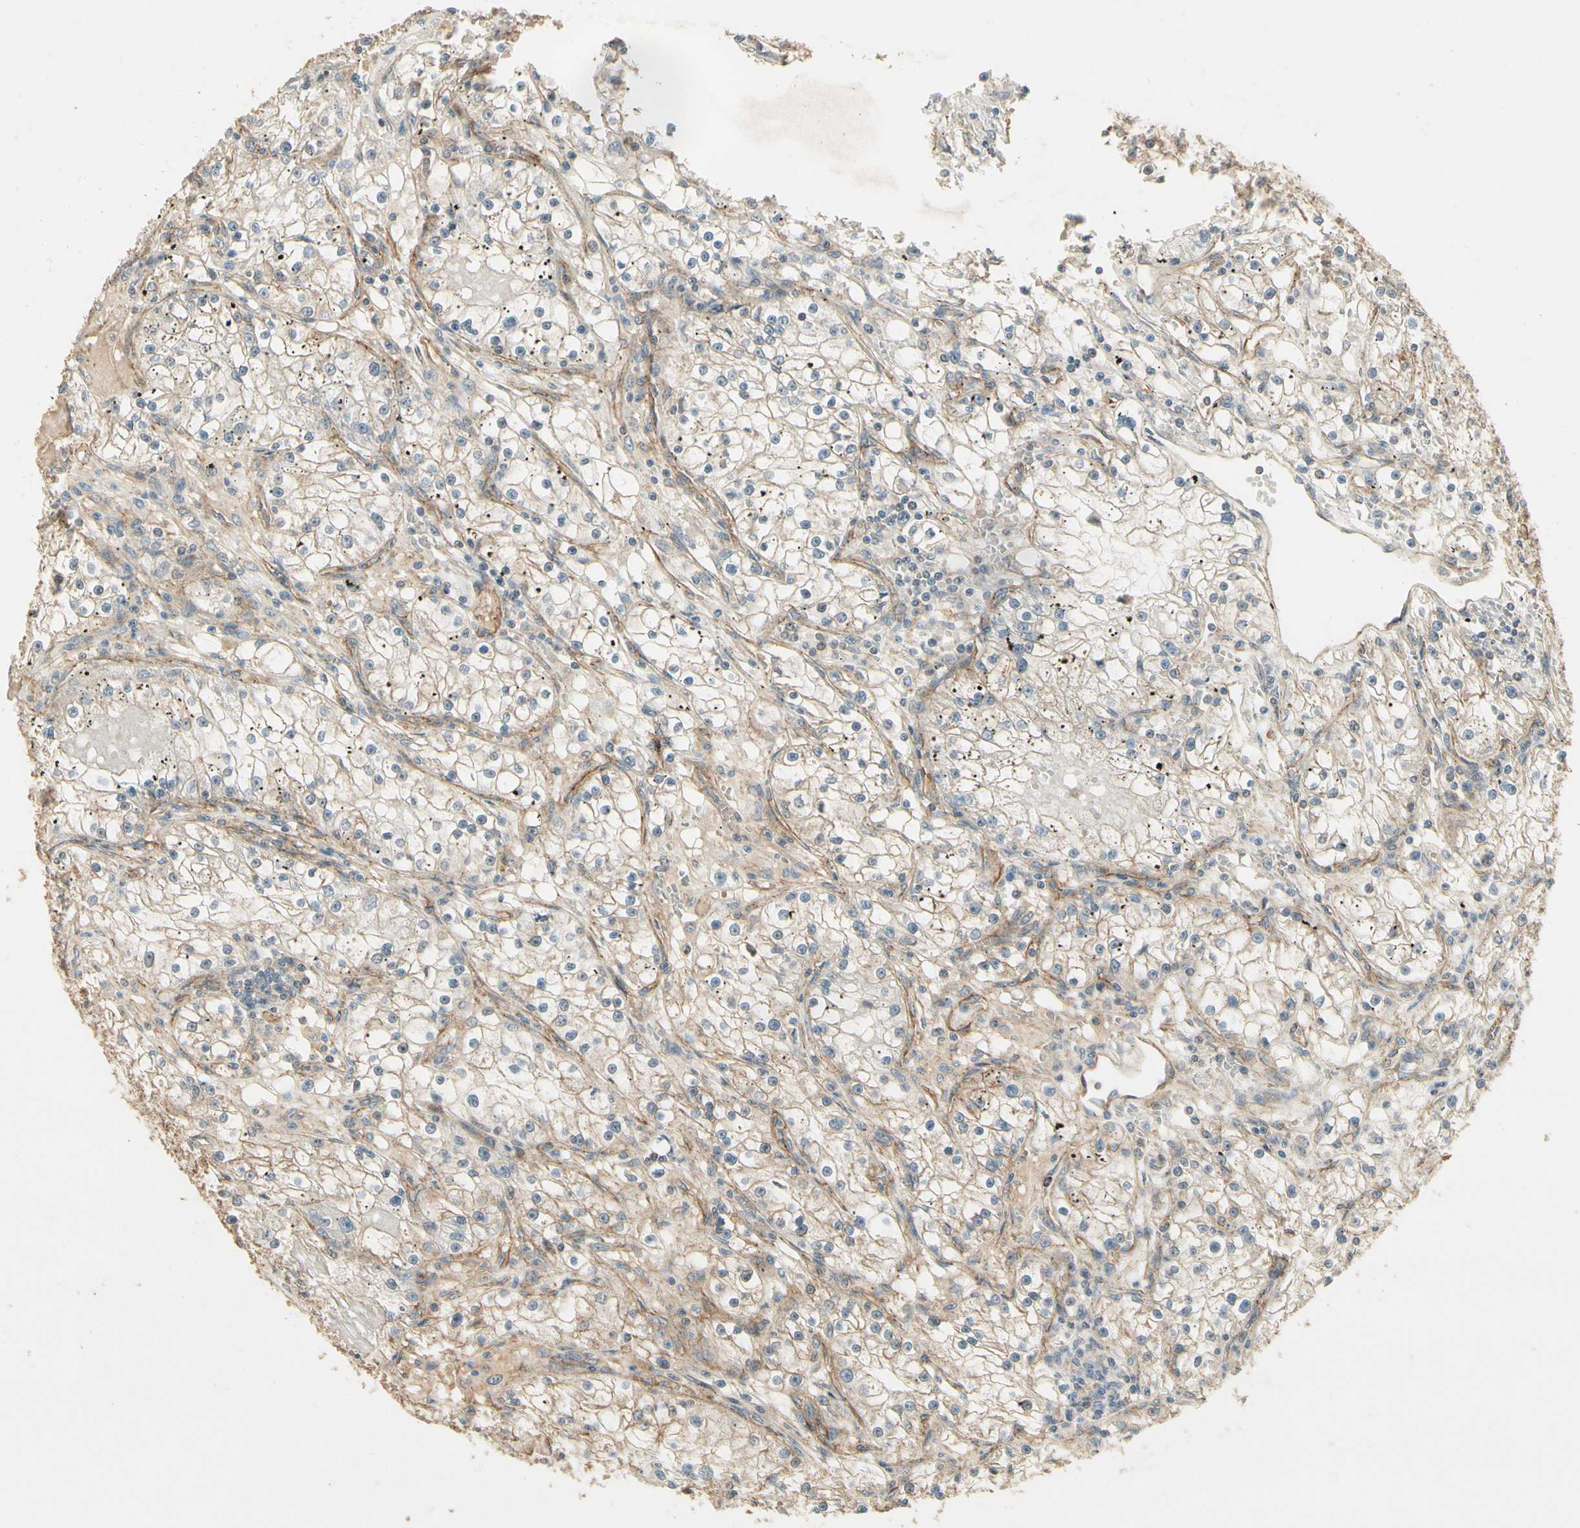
{"staining": {"intensity": "weak", "quantity": "25%-75%", "location": "cytoplasmic/membranous"}, "tissue": "renal cancer", "cell_type": "Tumor cells", "image_type": "cancer", "snomed": [{"axis": "morphology", "description": "Adenocarcinoma, NOS"}, {"axis": "topography", "description": "Kidney"}], "caption": "Immunohistochemistry image of adenocarcinoma (renal) stained for a protein (brown), which exhibits low levels of weak cytoplasmic/membranous positivity in approximately 25%-75% of tumor cells.", "gene": "RNF180", "patient": {"sex": "male", "age": 56}}